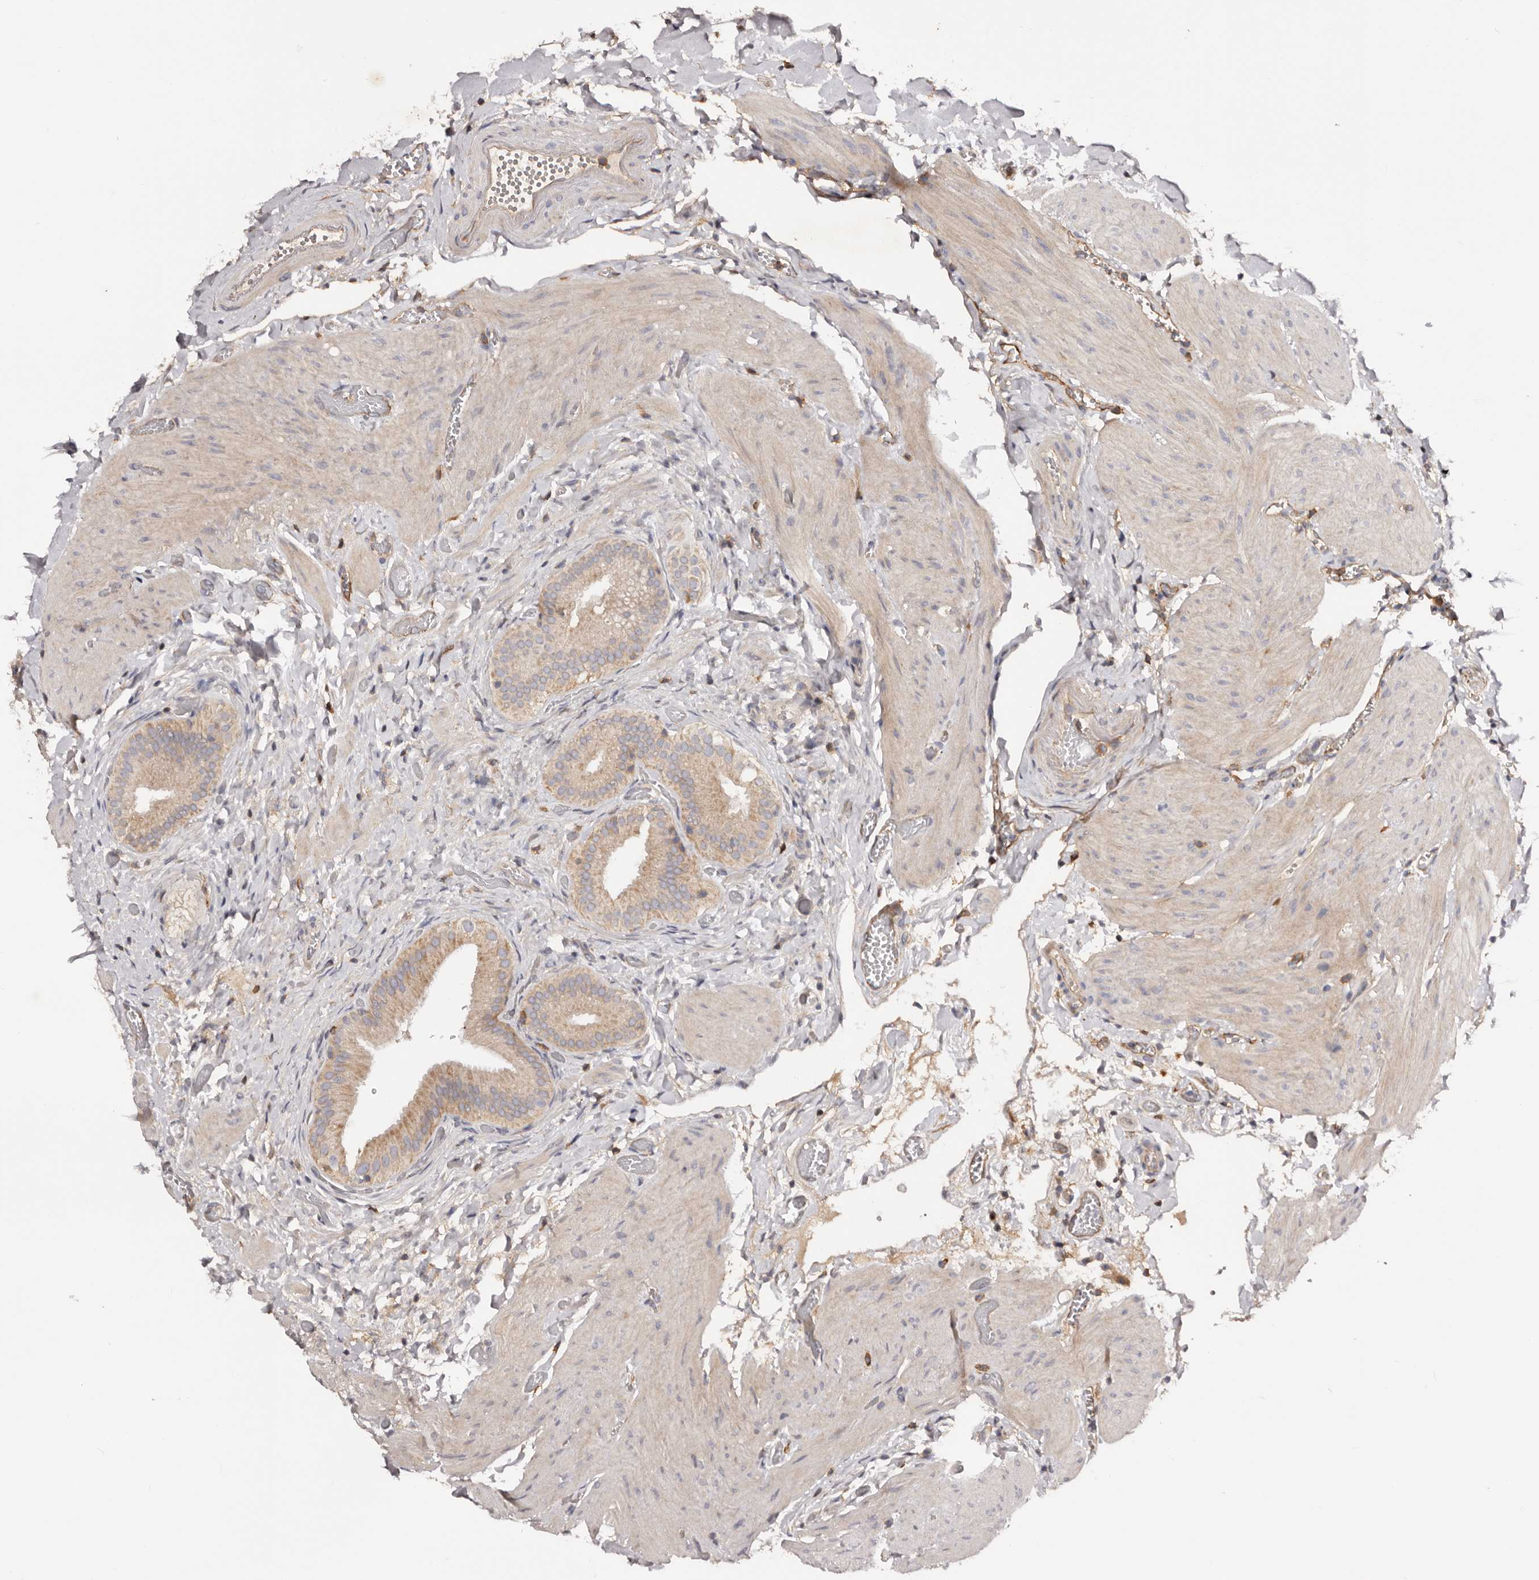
{"staining": {"intensity": "weak", "quantity": ">75%", "location": "cytoplasmic/membranous"}, "tissue": "gallbladder", "cell_type": "Glandular cells", "image_type": "normal", "snomed": [{"axis": "morphology", "description": "Normal tissue, NOS"}, {"axis": "topography", "description": "Gallbladder"}], "caption": "Immunohistochemical staining of benign gallbladder demonstrates low levels of weak cytoplasmic/membranous expression in approximately >75% of glandular cells. The staining was performed using DAB (3,3'-diaminobenzidine), with brown indicating positive protein expression. Nuclei are stained blue with hematoxylin.", "gene": "DMRT2", "patient": {"sex": "female", "age": 64}}